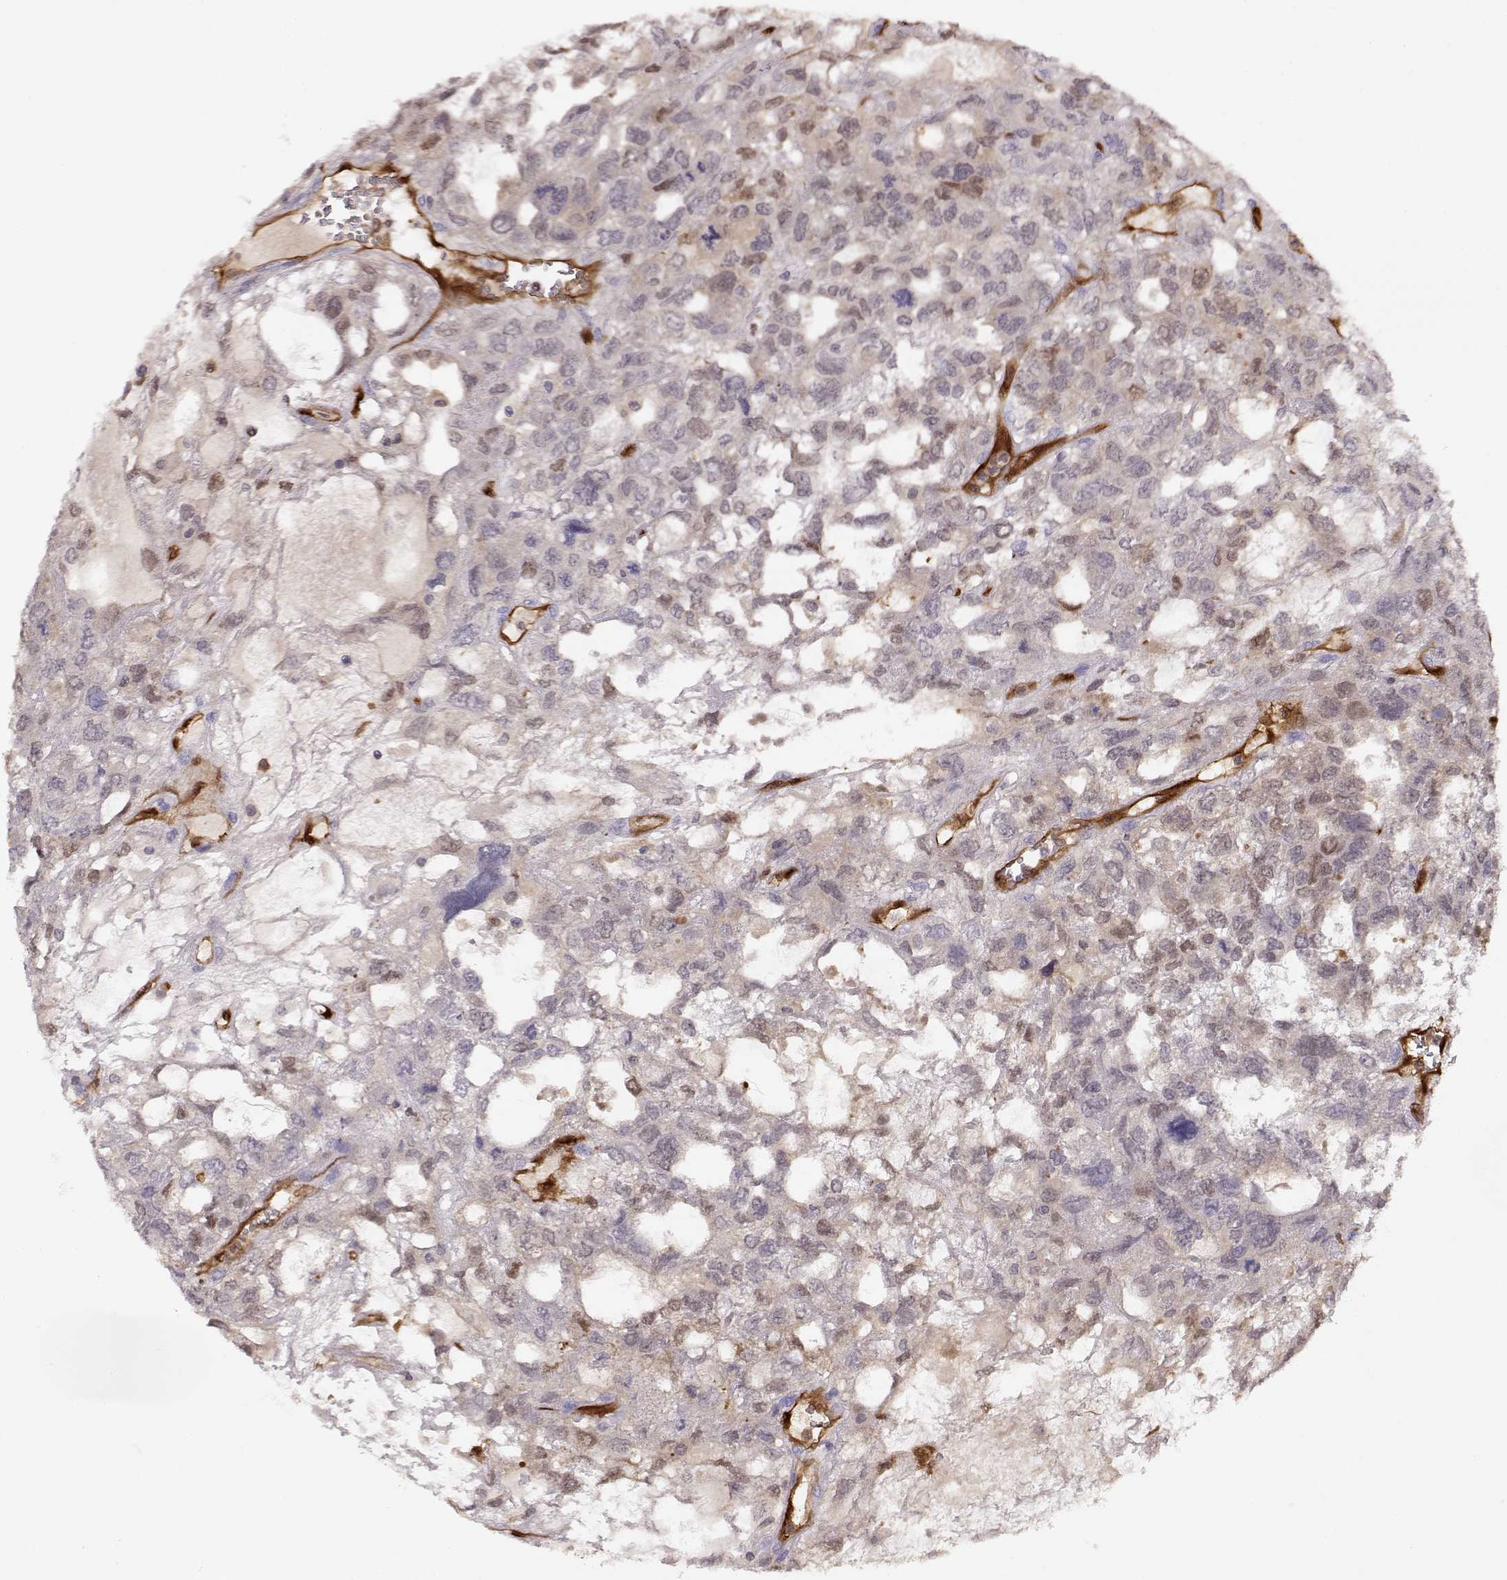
{"staining": {"intensity": "weak", "quantity": "<25%", "location": "cytoplasmic/membranous"}, "tissue": "testis cancer", "cell_type": "Tumor cells", "image_type": "cancer", "snomed": [{"axis": "morphology", "description": "Seminoma, NOS"}, {"axis": "topography", "description": "Testis"}], "caption": "Immunohistochemistry of human testis seminoma shows no expression in tumor cells.", "gene": "PNP", "patient": {"sex": "male", "age": 52}}